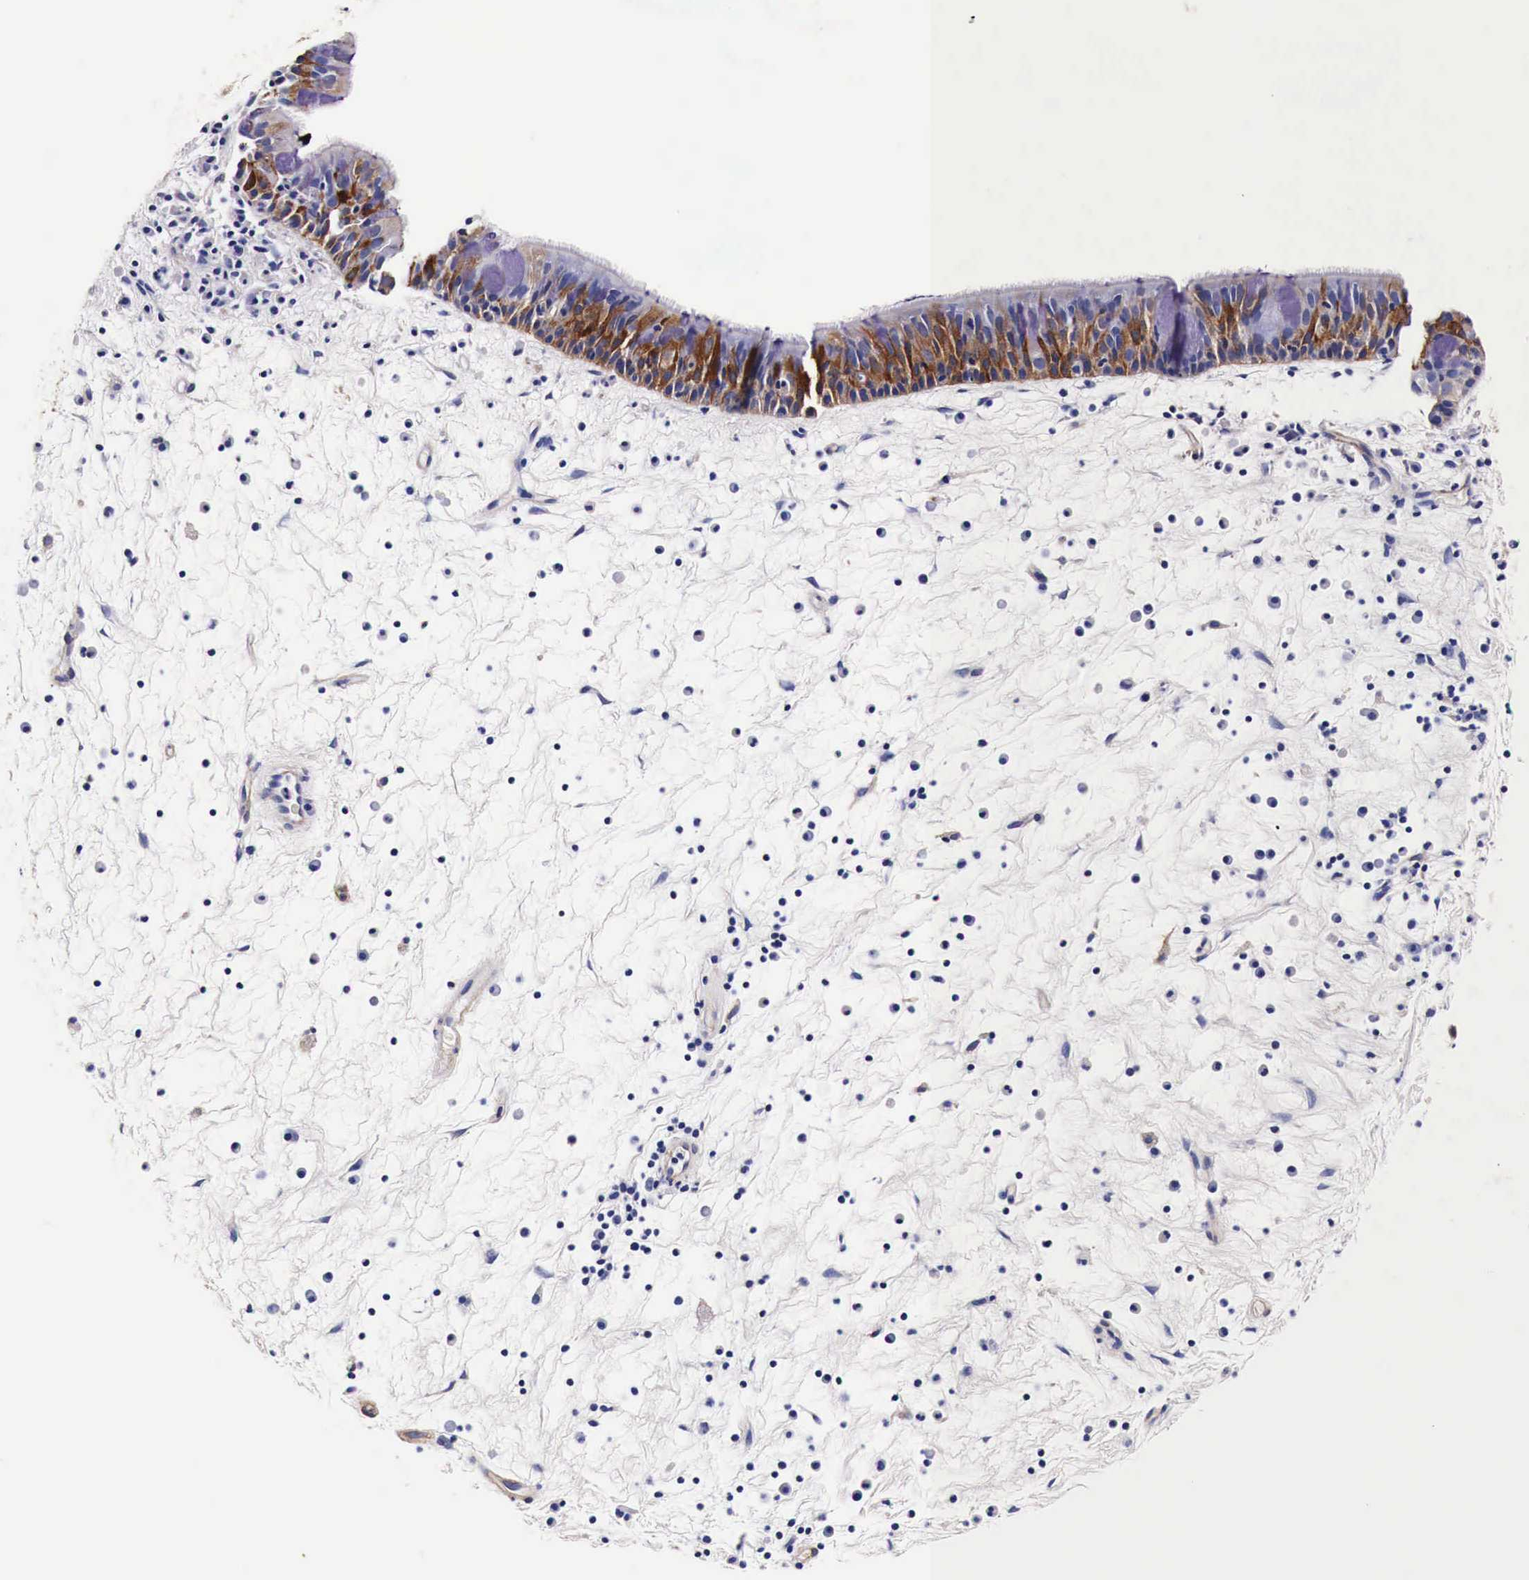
{"staining": {"intensity": "strong", "quantity": "25%-75%", "location": "cytoplasmic/membranous"}, "tissue": "nasopharynx", "cell_type": "Respiratory epithelial cells", "image_type": "normal", "snomed": [{"axis": "morphology", "description": "Normal tissue, NOS"}, {"axis": "topography", "description": "Nasopharynx"}], "caption": "This photomicrograph reveals immunohistochemistry staining of benign human nasopharynx, with high strong cytoplasmic/membranous staining in approximately 25%-75% of respiratory epithelial cells.", "gene": "HSPB1", "patient": {"sex": "male", "age": 63}}